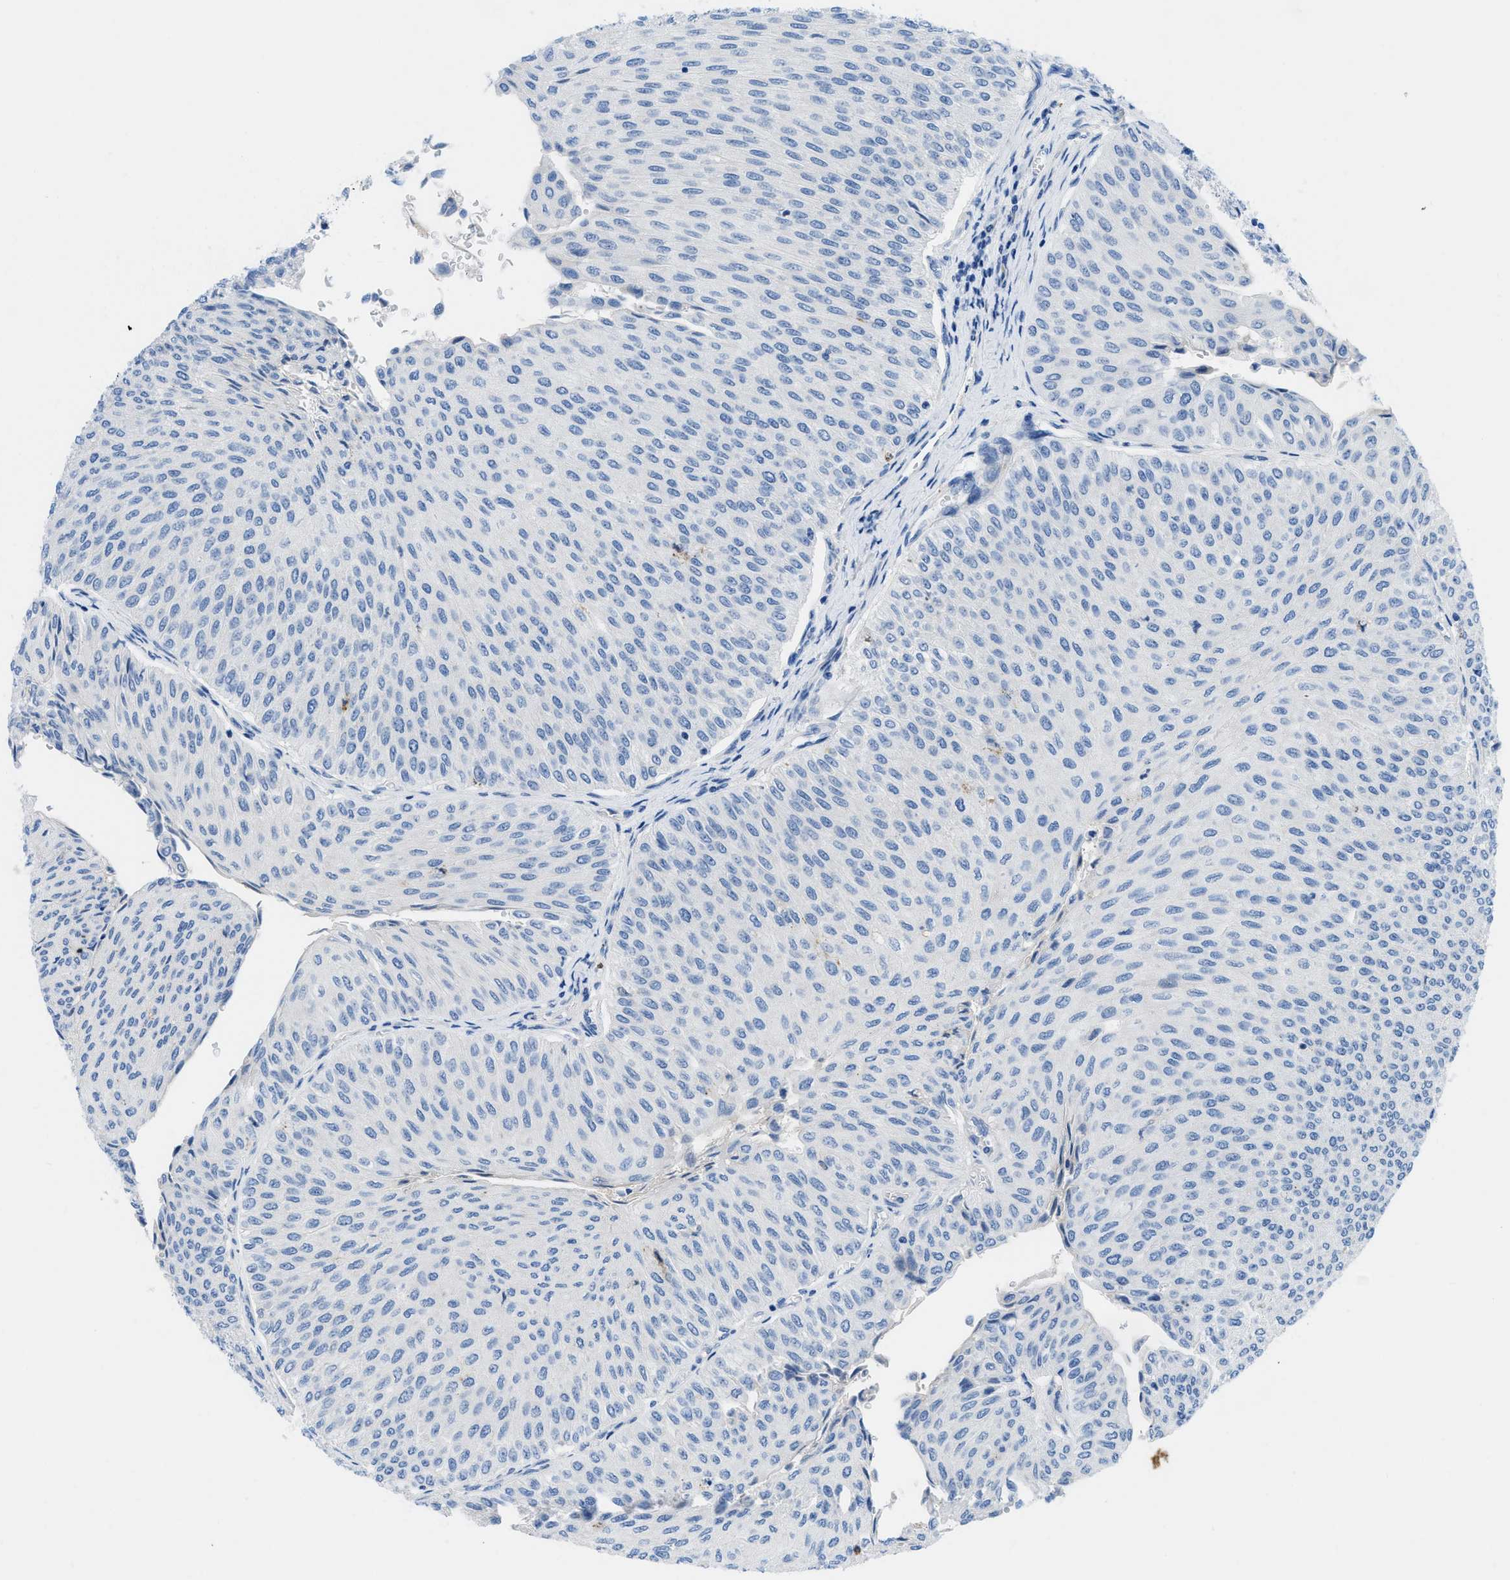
{"staining": {"intensity": "negative", "quantity": "none", "location": "none"}, "tissue": "urothelial cancer", "cell_type": "Tumor cells", "image_type": "cancer", "snomed": [{"axis": "morphology", "description": "Urothelial carcinoma, Low grade"}, {"axis": "topography", "description": "Urinary bladder"}], "caption": "An immunohistochemistry (IHC) image of low-grade urothelial carcinoma is shown. There is no staining in tumor cells of low-grade urothelial carcinoma.", "gene": "XCR1", "patient": {"sex": "male", "age": 78}}